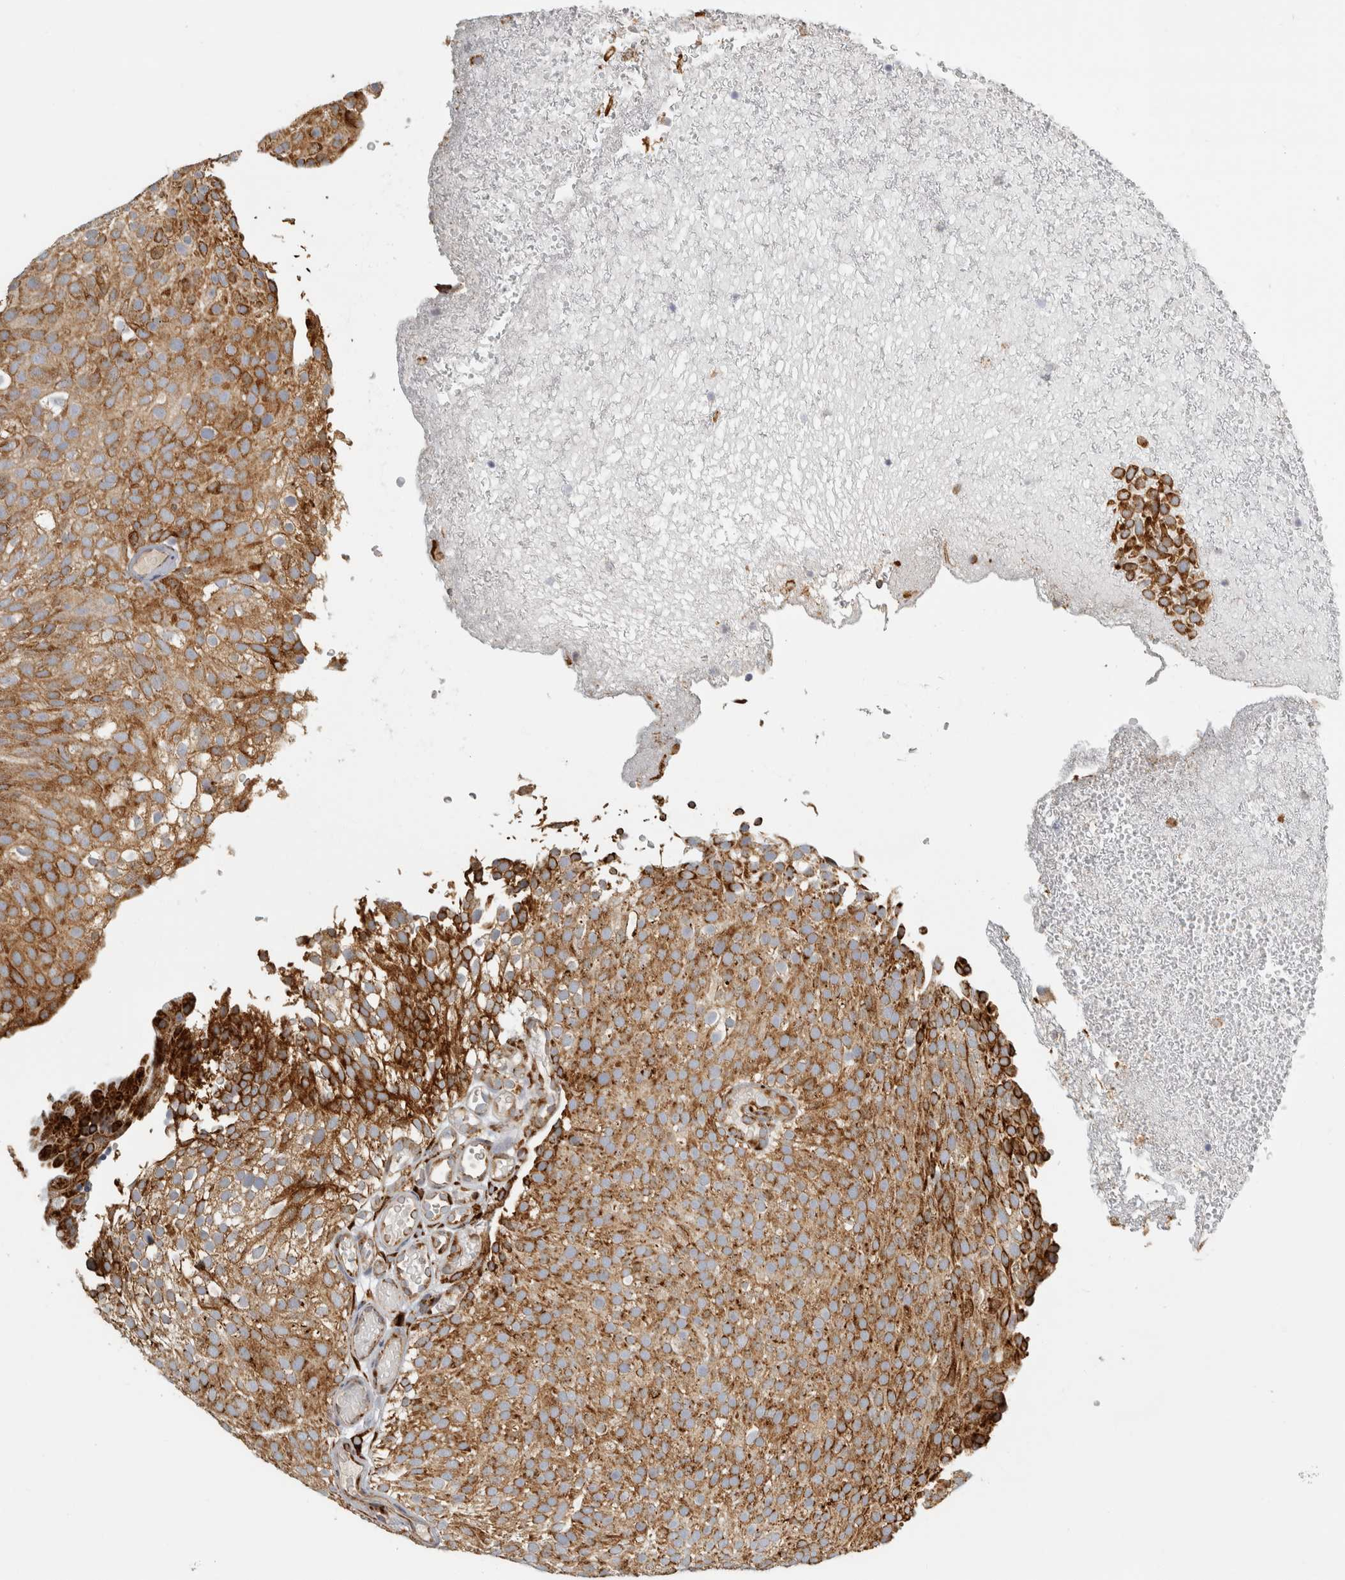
{"staining": {"intensity": "strong", "quantity": "25%-75%", "location": "cytoplasmic/membranous"}, "tissue": "urothelial cancer", "cell_type": "Tumor cells", "image_type": "cancer", "snomed": [{"axis": "morphology", "description": "Urothelial carcinoma, Low grade"}, {"axis": "topography", "description": "Urinary bladder"}], "caption": "Immunohistochemistry (IHC) of urothelial cancer reveals high levels of strong cytoplasmic/membranous positivity in about 25%-75% of tumor cells.", "gene": "OSTN", "patient": {"sex": "male", "age": 78}}